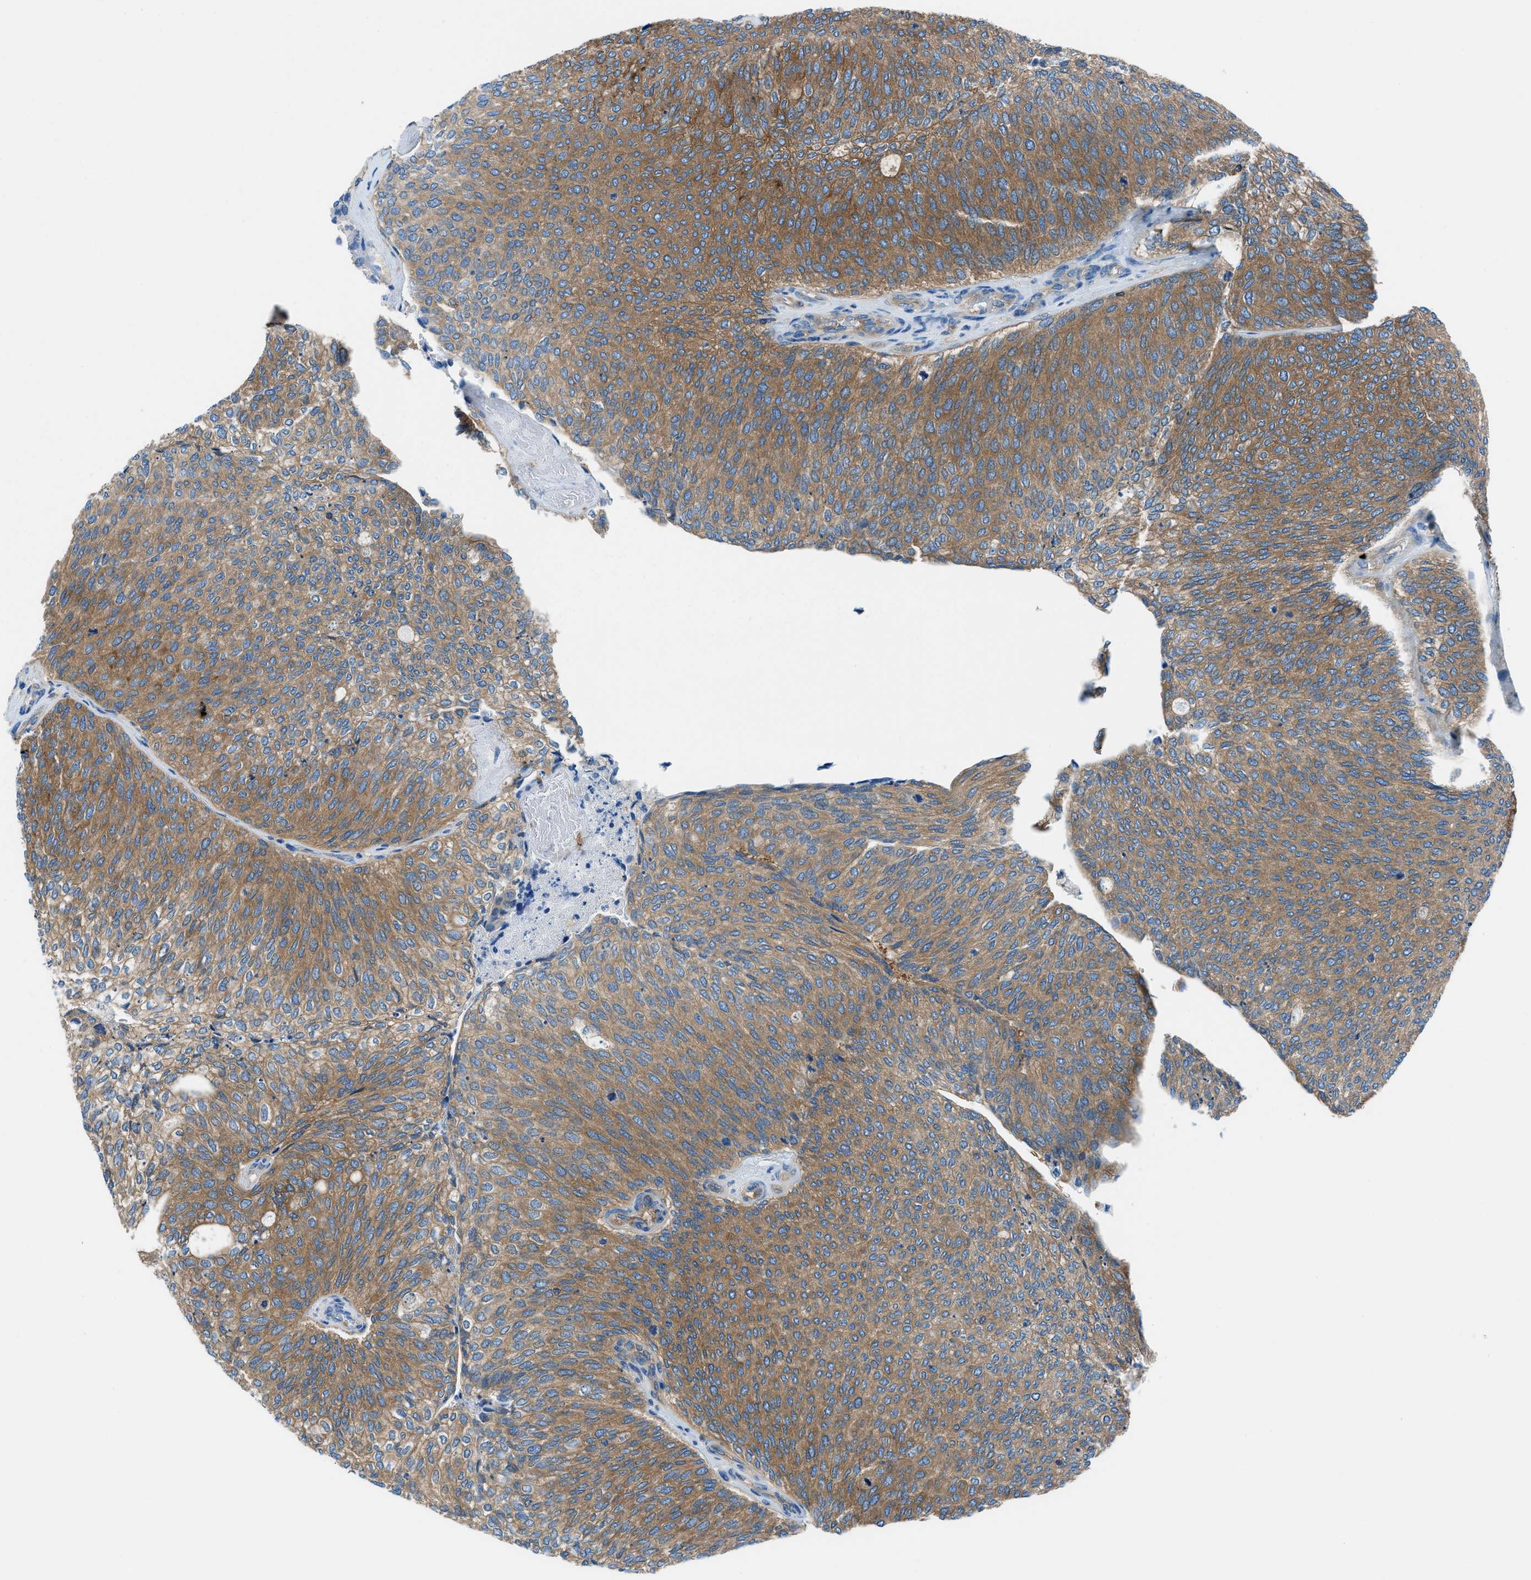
{"staining": {"intensity": "moderate", "quantity": ">75%", "location": "cytoplasmic/membranous"}, "tissue": "urothelial cancer", "cell_type": "Tumor cells", "image_type": "cancer", "snomed": [{"axis": "morphology", "description": "Urothelial carcinoma, Low grade"}, {"axis": "topography", "description": "Urinary bladder"}], "caption": "Immunohistochemical staining of human urothelial cancer displays medium levels of moderate cytoplasmic/membranous positivity in approximately >75% of tumor cells. Using DAB (brown) and hematoxylin (blue) stains, captured at high magnification using brightfield microscopy.", "gene": "SARS1", "patient": {"sex": "female", "age": 79}}